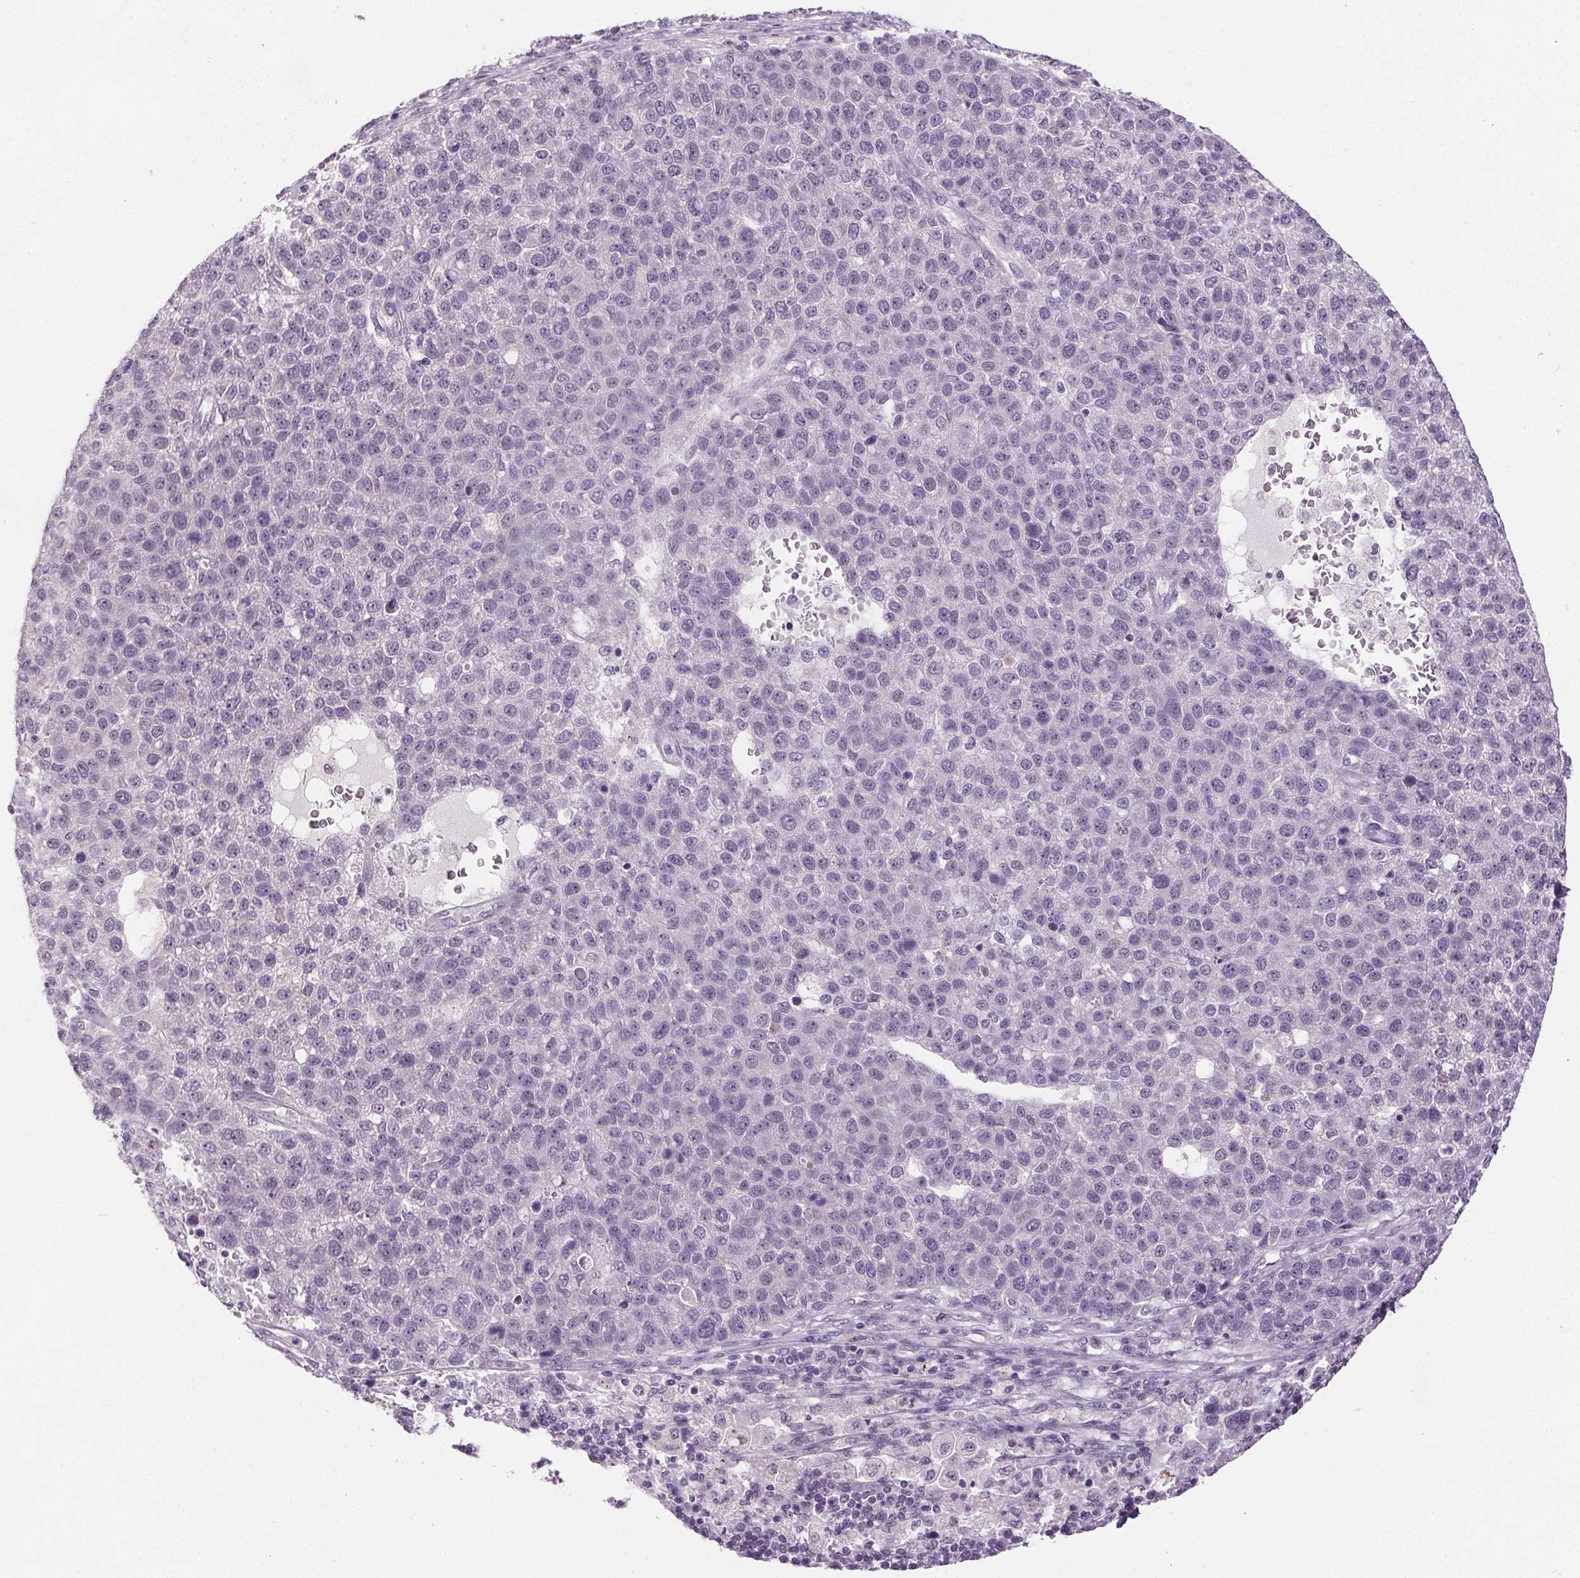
{"staining": {"intensity": "negative", "quantity": "none", "location": "none"}, "tissue": "pancreatic cancer", "cell_type": "Tumor cells", "image_type": "cancer", "snomed": [{"axis": "morphology", "description": "Adenocarcinoma, NOS"}, {"axis": "topography", "description": "Pancreas"}], "caption": "Immunohistochemistry micrograph of neoplastic tissue: human pancreatic adenocarcinoma stained with DAB (3,3'-diaminobenzidine) displays no significant protein expression in tumor cells.", "gene": "SLC2A9", "patient": {"sex": "female", "age": 61}}